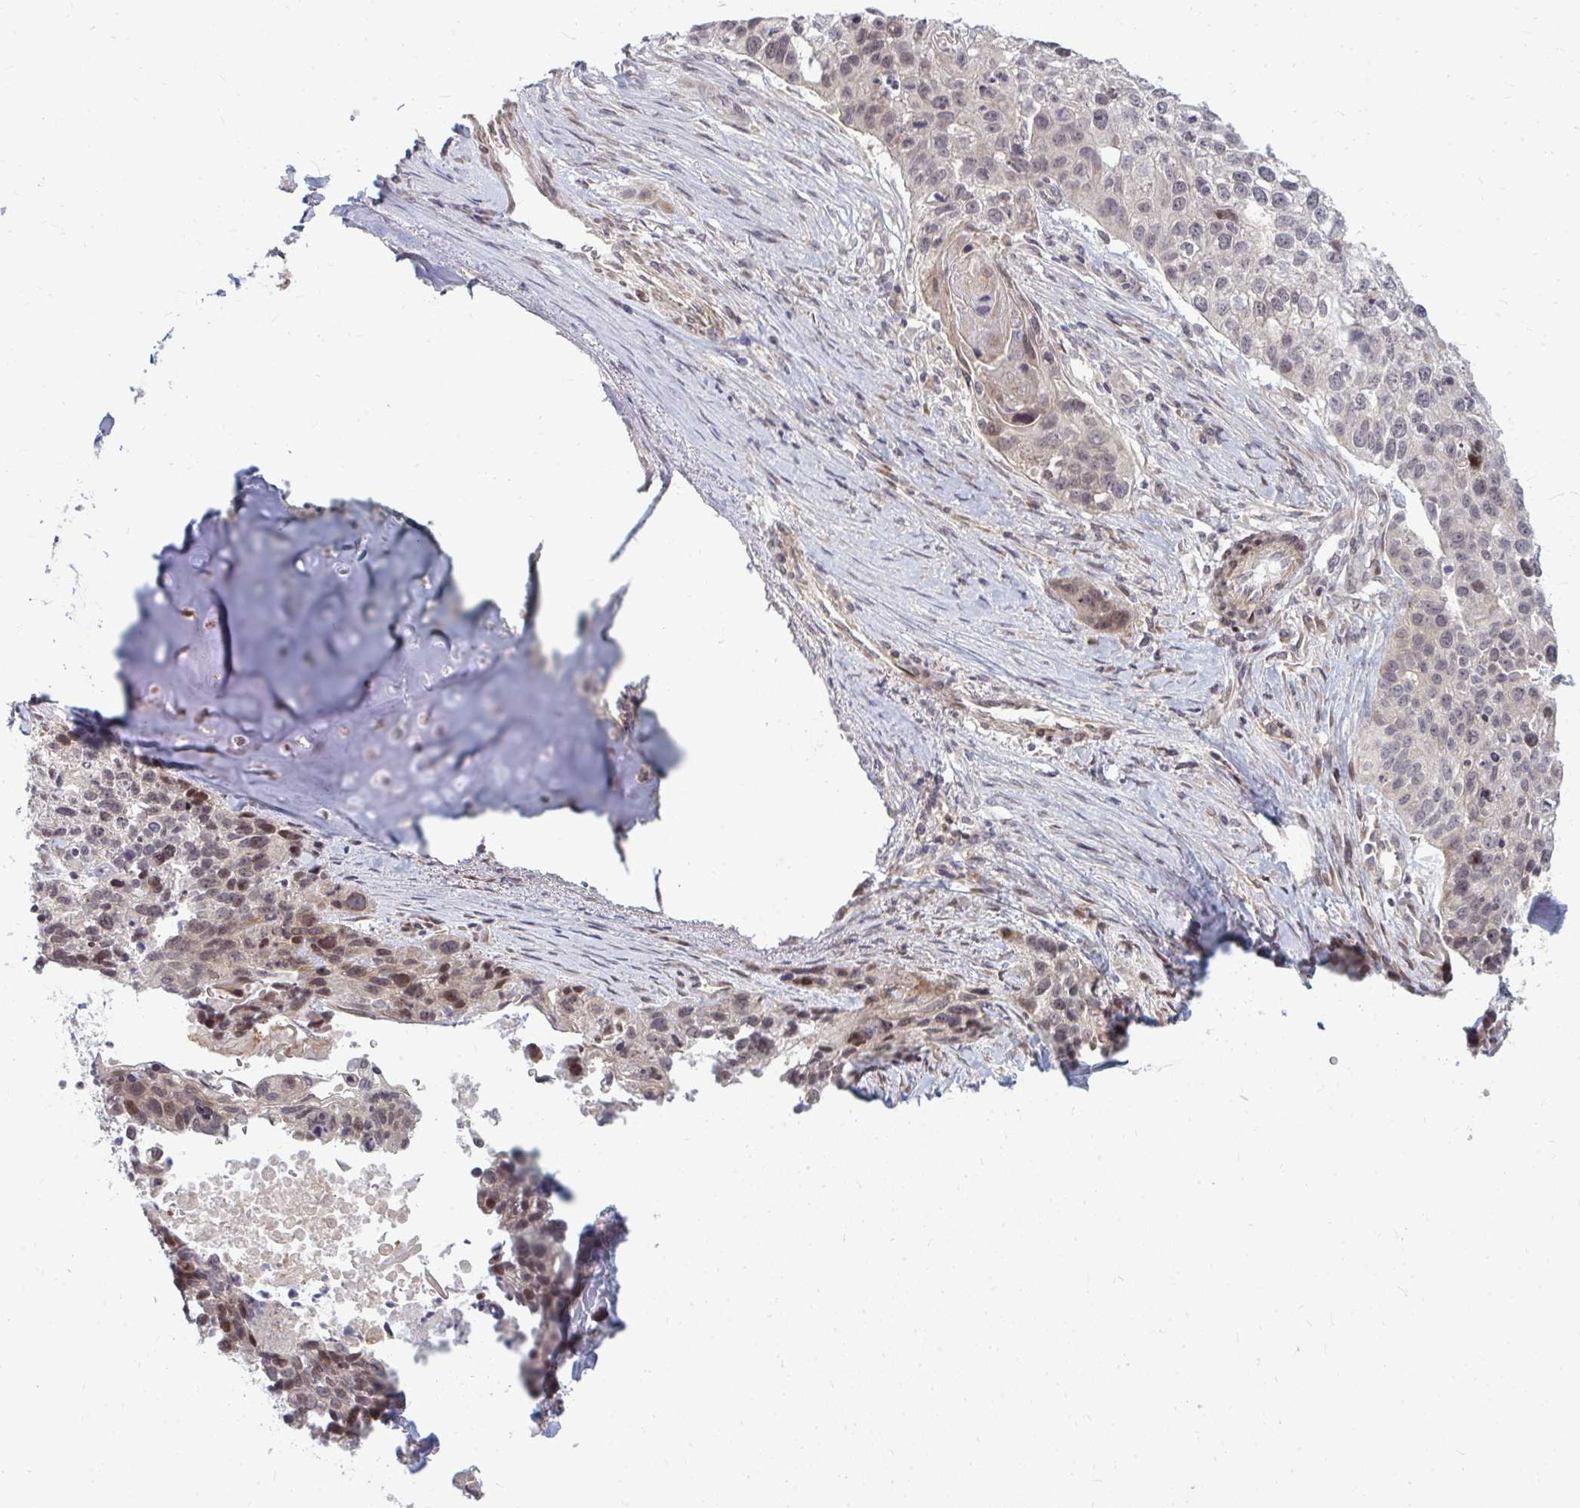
{"staining": {"intensity": "negative", "quantity": "none", "location": "none"}, "tissue": "lung cancer", "cell_type": "Tumor cells", "image_type": "cancer", "snomed": [{"axis": "morphology", "description": "Squamous cell carcinoma, NOS"}, {"axis": "topography", "description": "Lung"}], "caption": "Tumor cells are negative for brown protein staining in lung cancer. (DAB (3,3'-diaminobenzidine) immunohistochemistry with hematoxylin counter stain).", "gene": "ZNF285", "patient": {"sex": "male", "age": 74}}